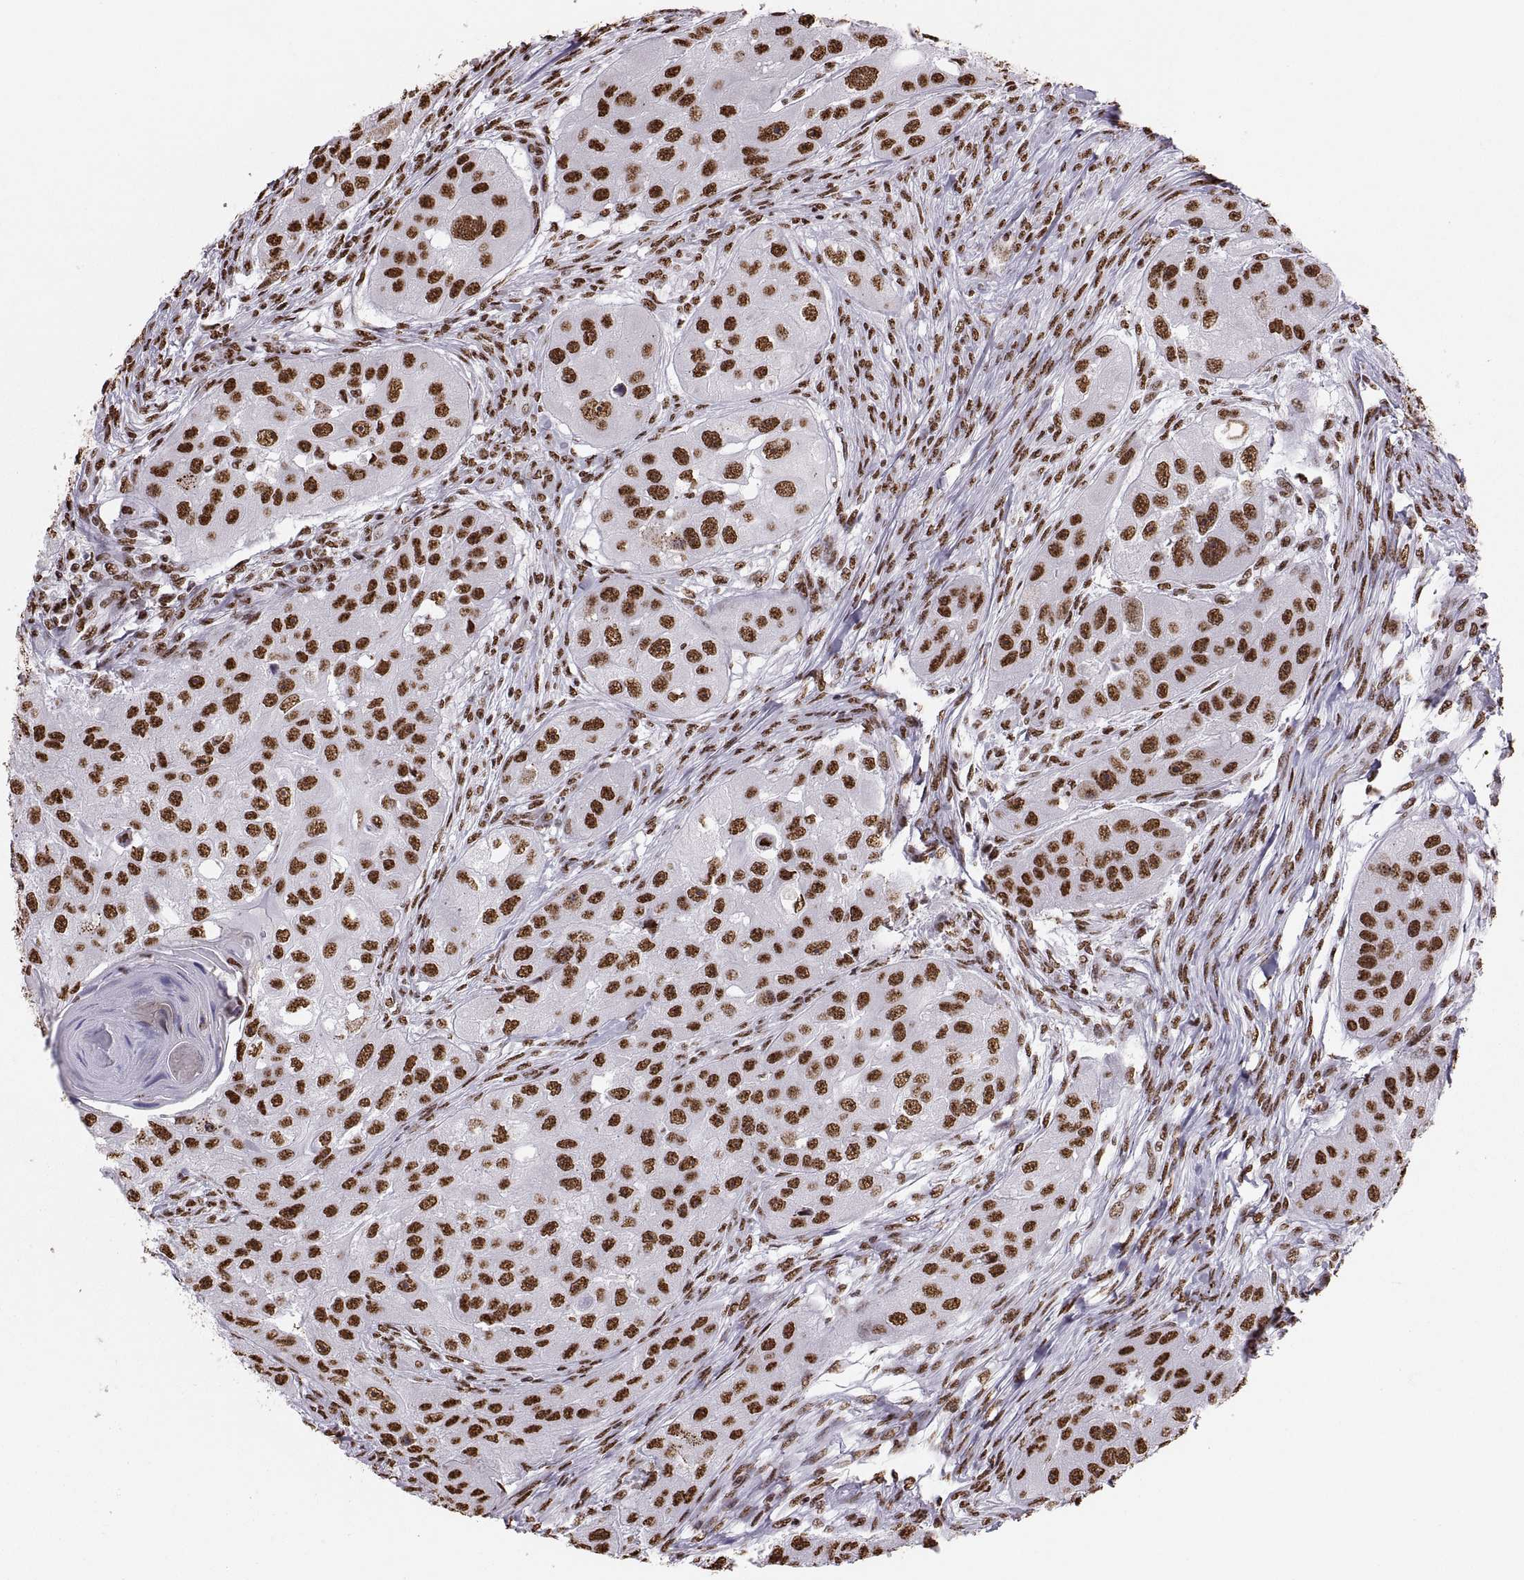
{"staining": {"intensity": "strong", "quantity": ">75%", "location": "nuclear"}, "tissue": "head and neck cancer", "cell_type": "Tumor cells", "image_type": "cancer", "snomed": [{"axis": "morphology", "description": "Squamous cell carcinoma, NOS"}, {"axis": "topography", "description": "Head-Neck"}], "caption": "Squamous cell carcinoma (head and neck) was stained to show a protein in brown. There is high levels of strong nuclear staining in approximately >75% of tumor cells.", "gene": "SNAI1", "patient": {"sex": "male", "age": 51}}